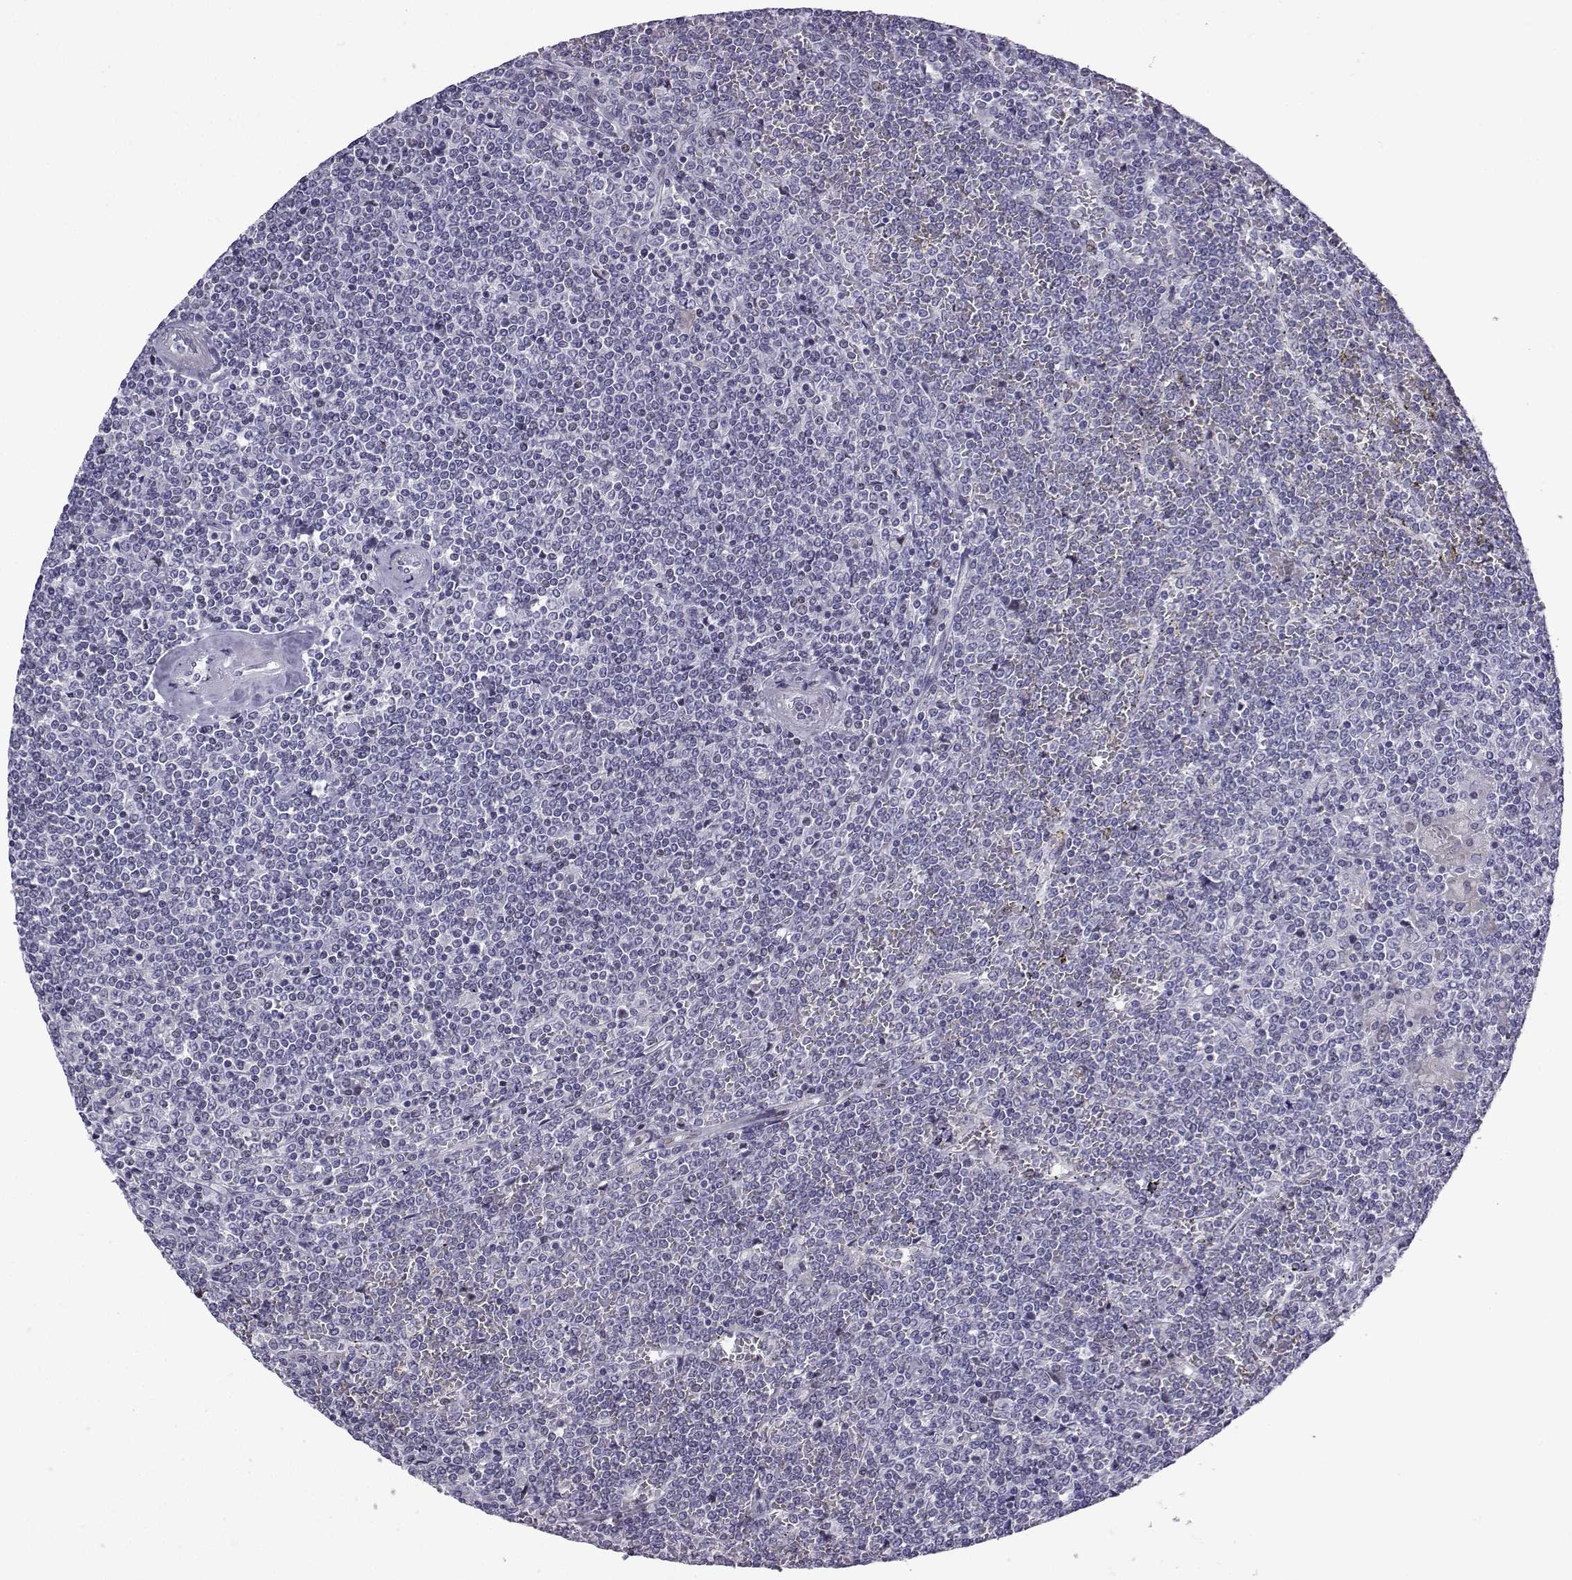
{"staining": {"intensity": "negative", "quantity": "none", "location": "none"}, "tissue": "lymphoma", "cell_type": "Tumor cells", "image_type": "cancer", "snomed": [{"axis": "morphology", "description": "Malignant lymphoma, non-Hodgkin's type, Low grade"}, {"axis": "topography", "description": "Spleen"}], "caption": "There is no significant positivity in tumor cells of lymphoma. (Stains: DAB immunohistochemistry (IHC) with hematoxylin counter stain, Microscopy: brightfield microscopy at high magnification).", "gene": "CFAP70", "patient": {"sex": "female", "age": 19}}